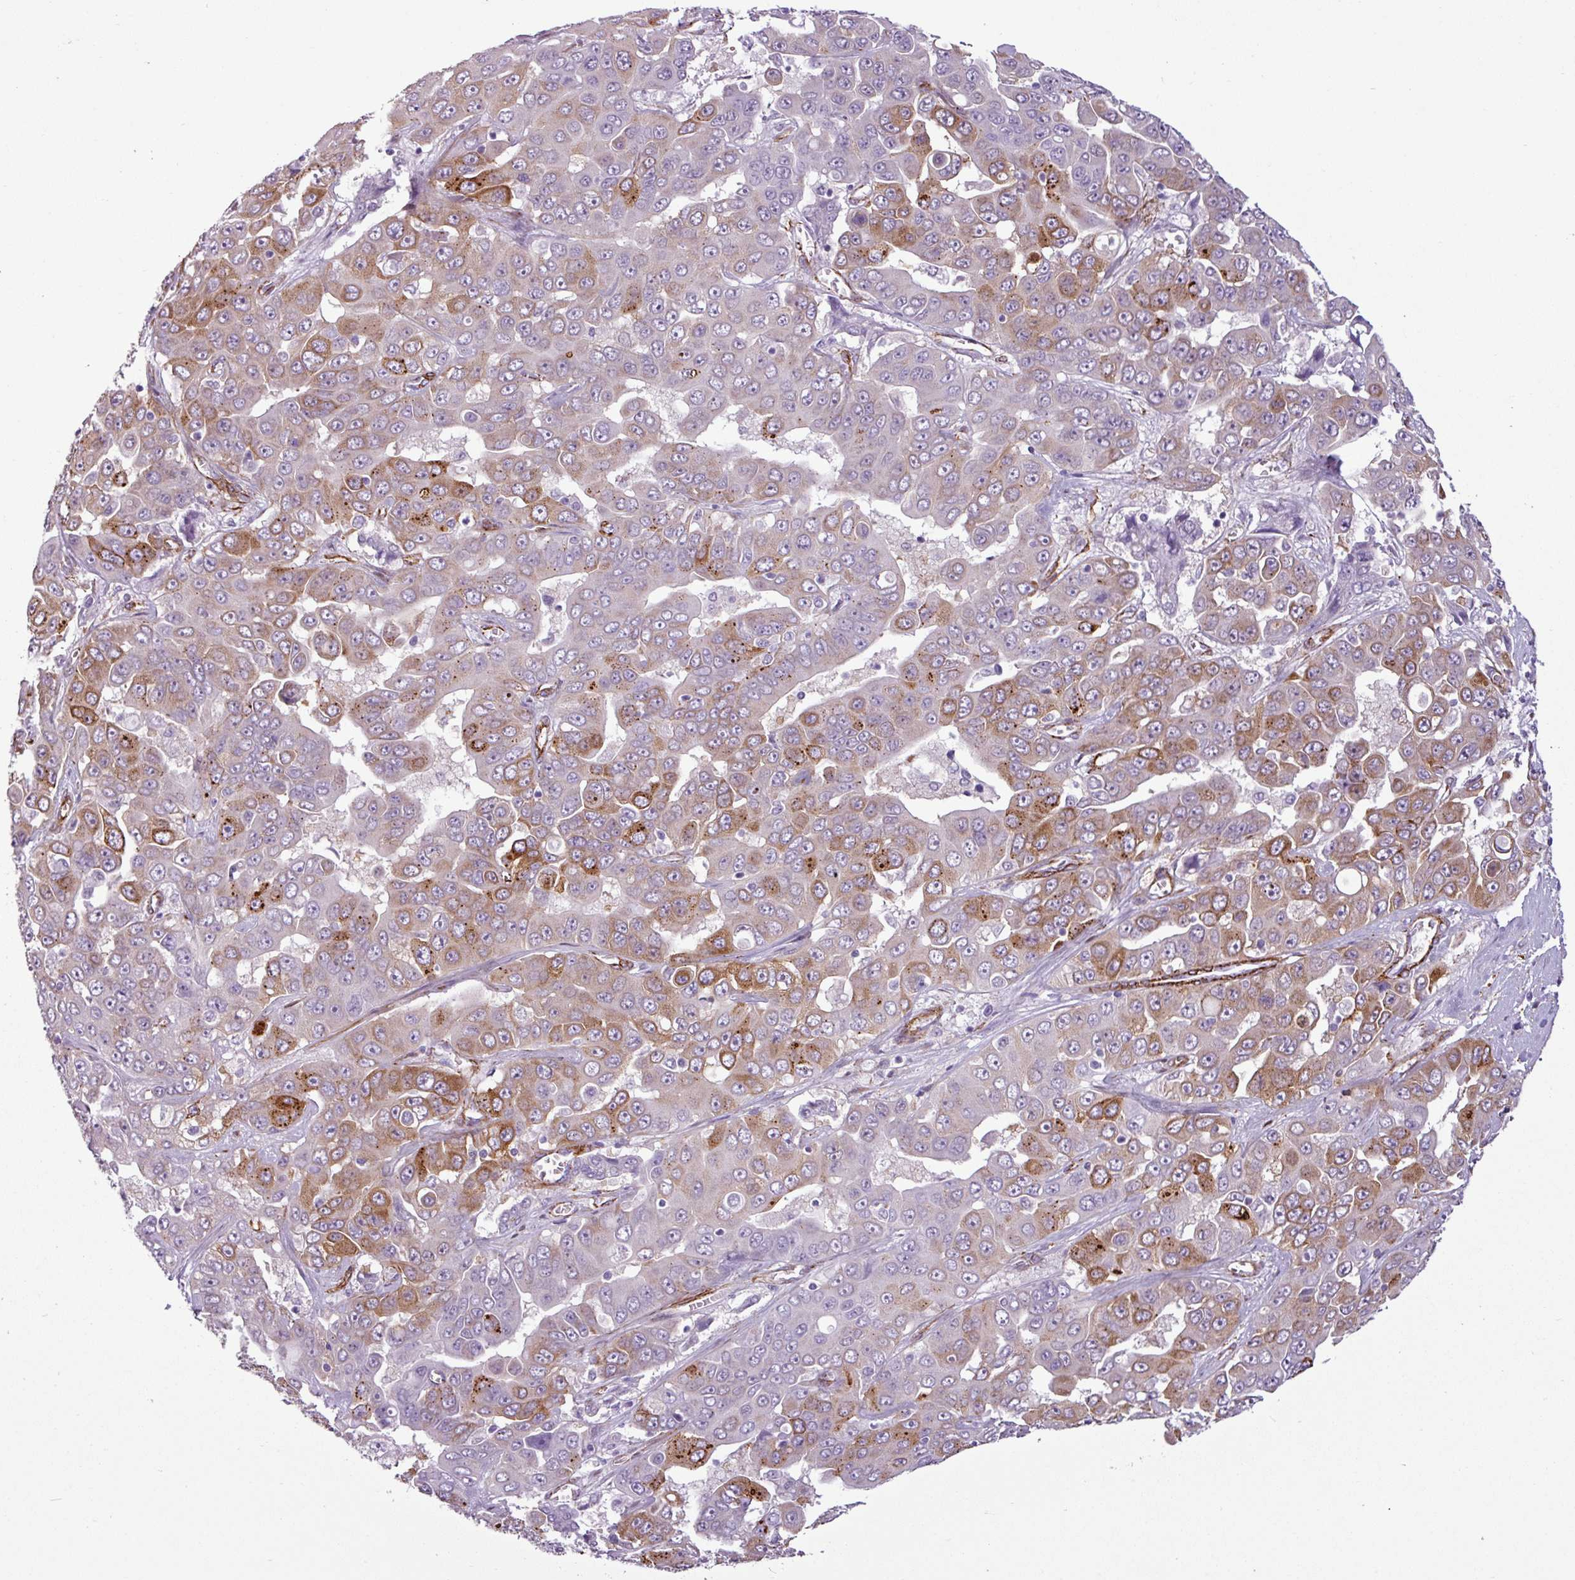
{"staining": {"intensity": "moderate", "quantity": "25%-75%", "location": "cytoplasmic/membranous"}, "tissue": "liver cancer", "cell_type": "Tumor cells", "image_type": "cancer", "snomed": [{"axis": "morphology", "description": "Cholangiocarcinoma"}, {"axis": "topography", "description": "Liver"}], "caption": "Immunohistochemical staining of cholangiocarcinoma (liver) reveals moderate cytoplasmic/membranous protein staining in approximately 25%-75% of tumor cells.", "gene": "ATP10A", "patient": {"sex": "female", "age": 52}}